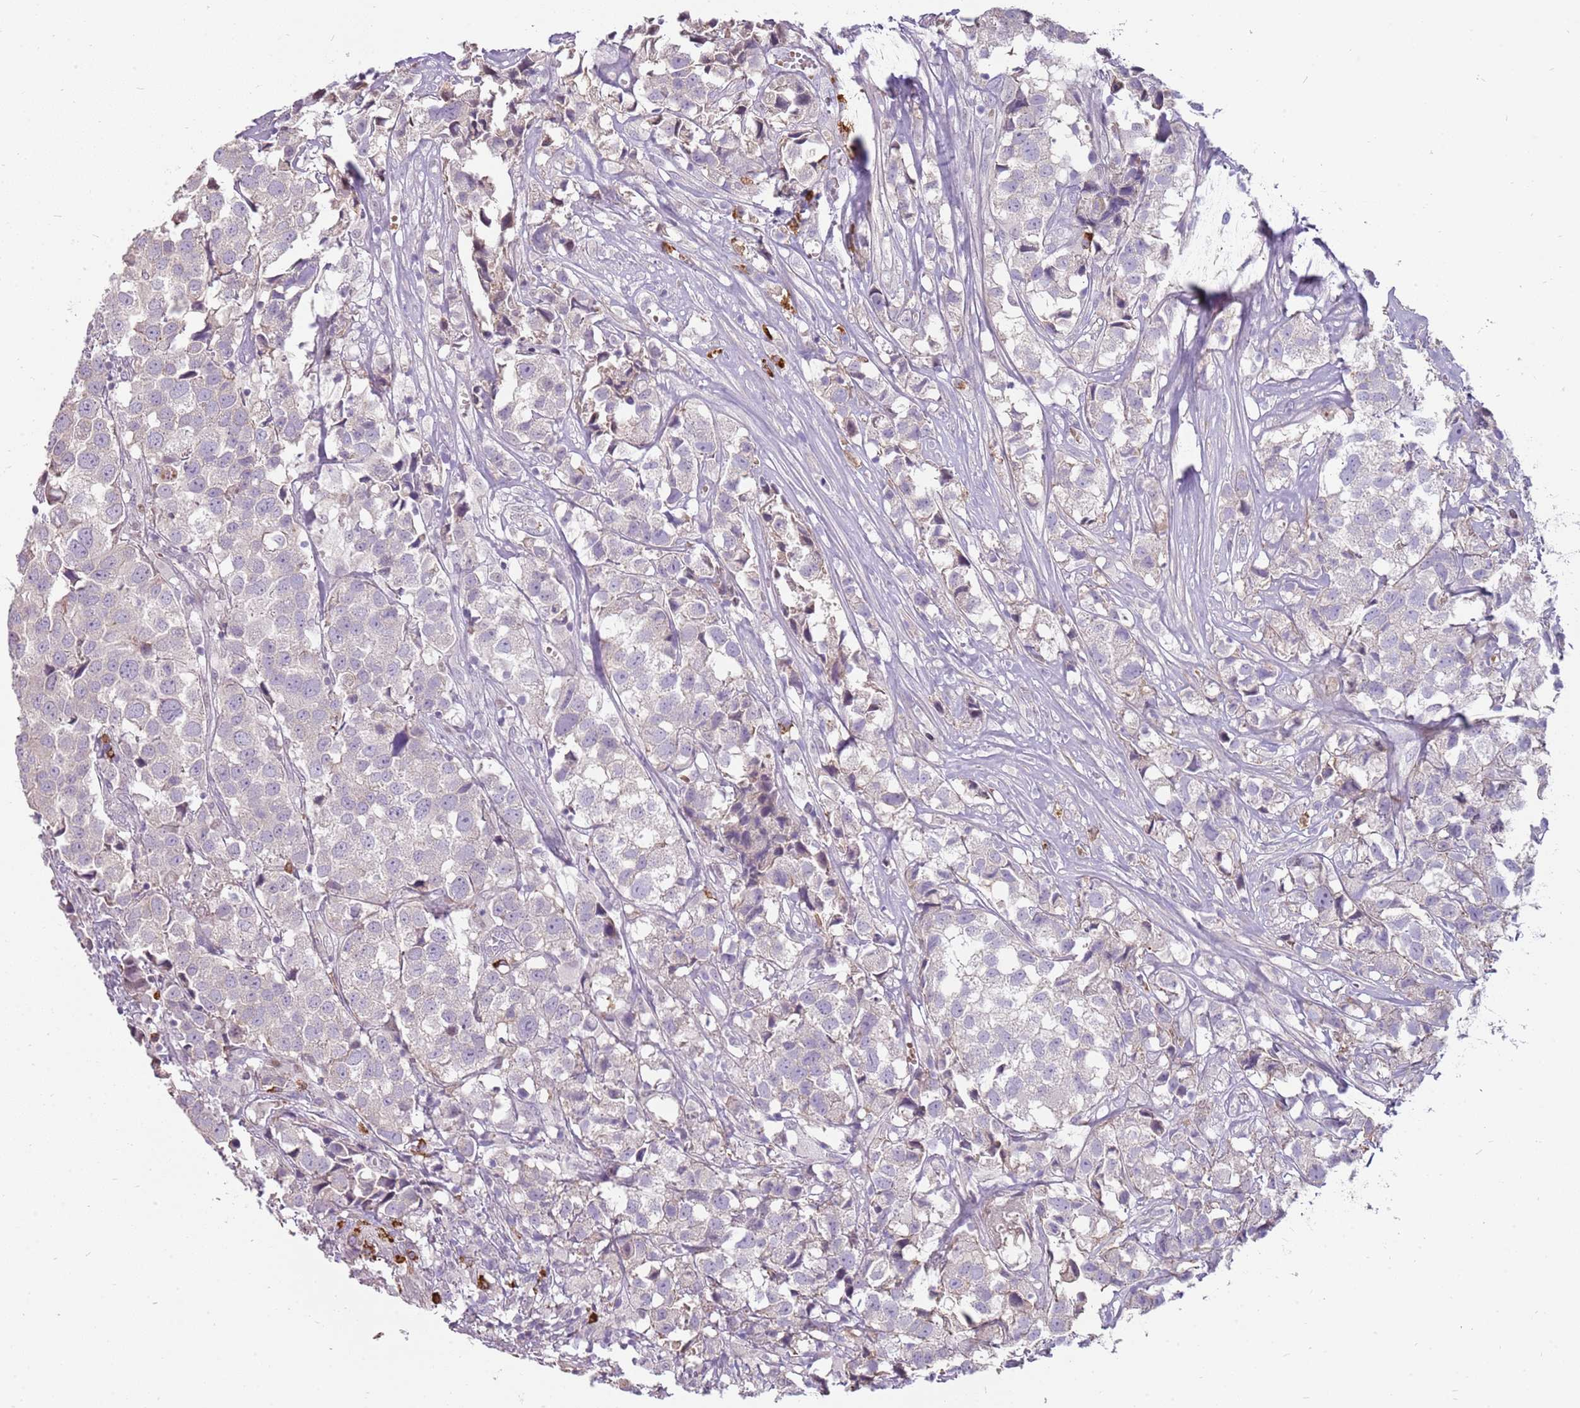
{"staining": {"intensity": "negative", "quantity": "none", "location": "none"}, "tissue": "urothelial cancer", "cell_type": "Tumor cells", "image_type": "cancer", "snomed": [{"axis": "morphology", "description": "Urothelial carcinoma, High grade"}, {"axis": "topography", "description": "Urinary bladder"}], "caption": "The immunohistochemistry micrograph has no significant expression in tumor cells of urothelial carcinoma (high-grade) tissue.", "gene": "MCUB", "patient": {"sex": "female", "age": 75}}